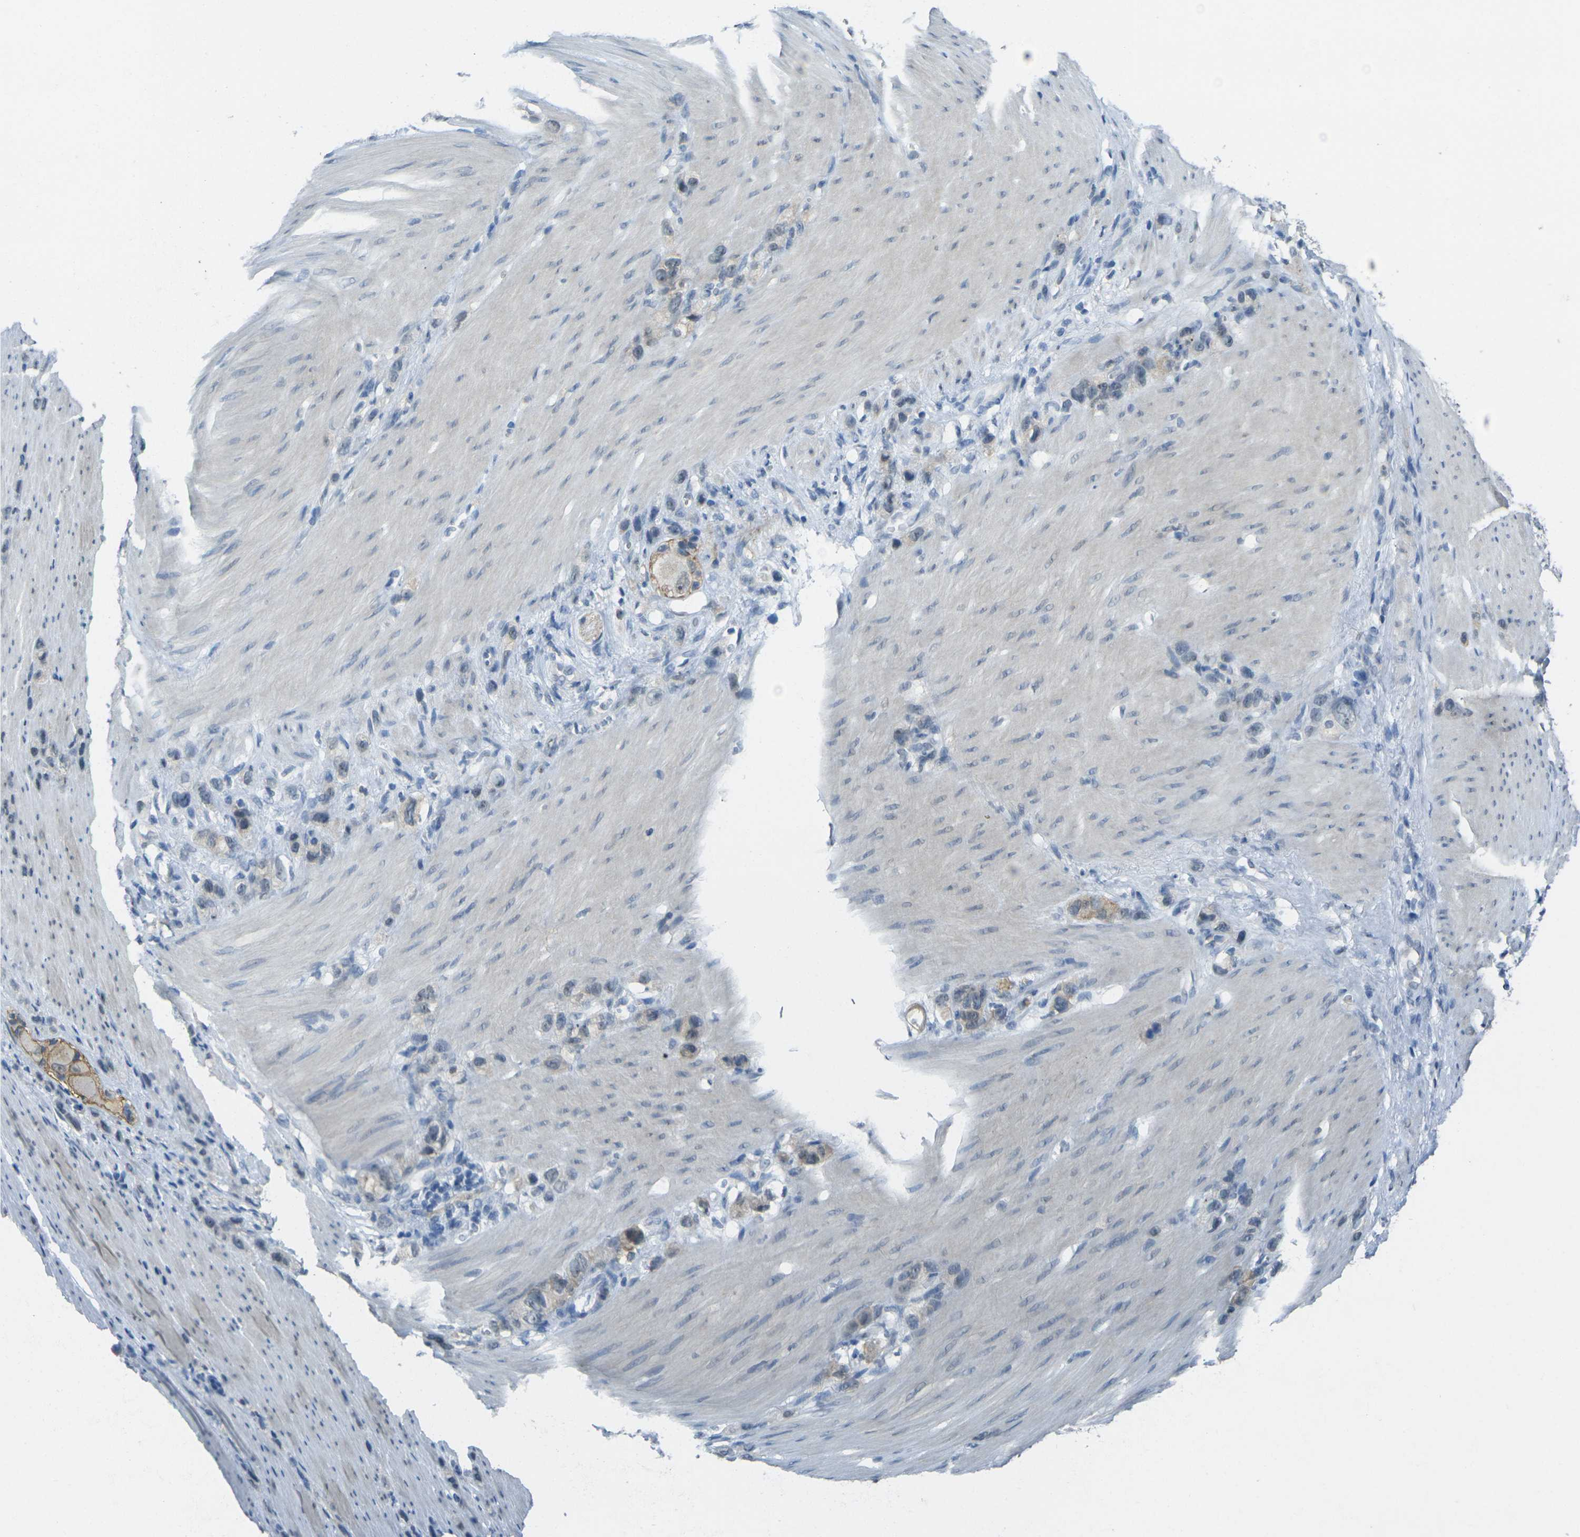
{"staining": {"intensity": "weak", "quantity": "<25%", "location": "cytoplasmic/membranous"}, "tissue": "stomach cancer", "cell_type": "Tumor cells", "image_type": "cancer", "snomed": [{"axis": "morphology", "description": "Normal tissue, NOS"}, {"axis": "morphology", "description": "Adenocarcinoma, NOS"}, {"axis": "morphology", "description": "Adenocarcinoma, High grade"}, {"axis": "topography", "description": "Stomach, upper"}, {"axis": "topography", "description": "Stomach"}], "caption": "Tumor cells are negative for brown protein staining in stomach cancer.", "gene": "SPTBN2", "patient": {"sex": "female", "age": 65}}